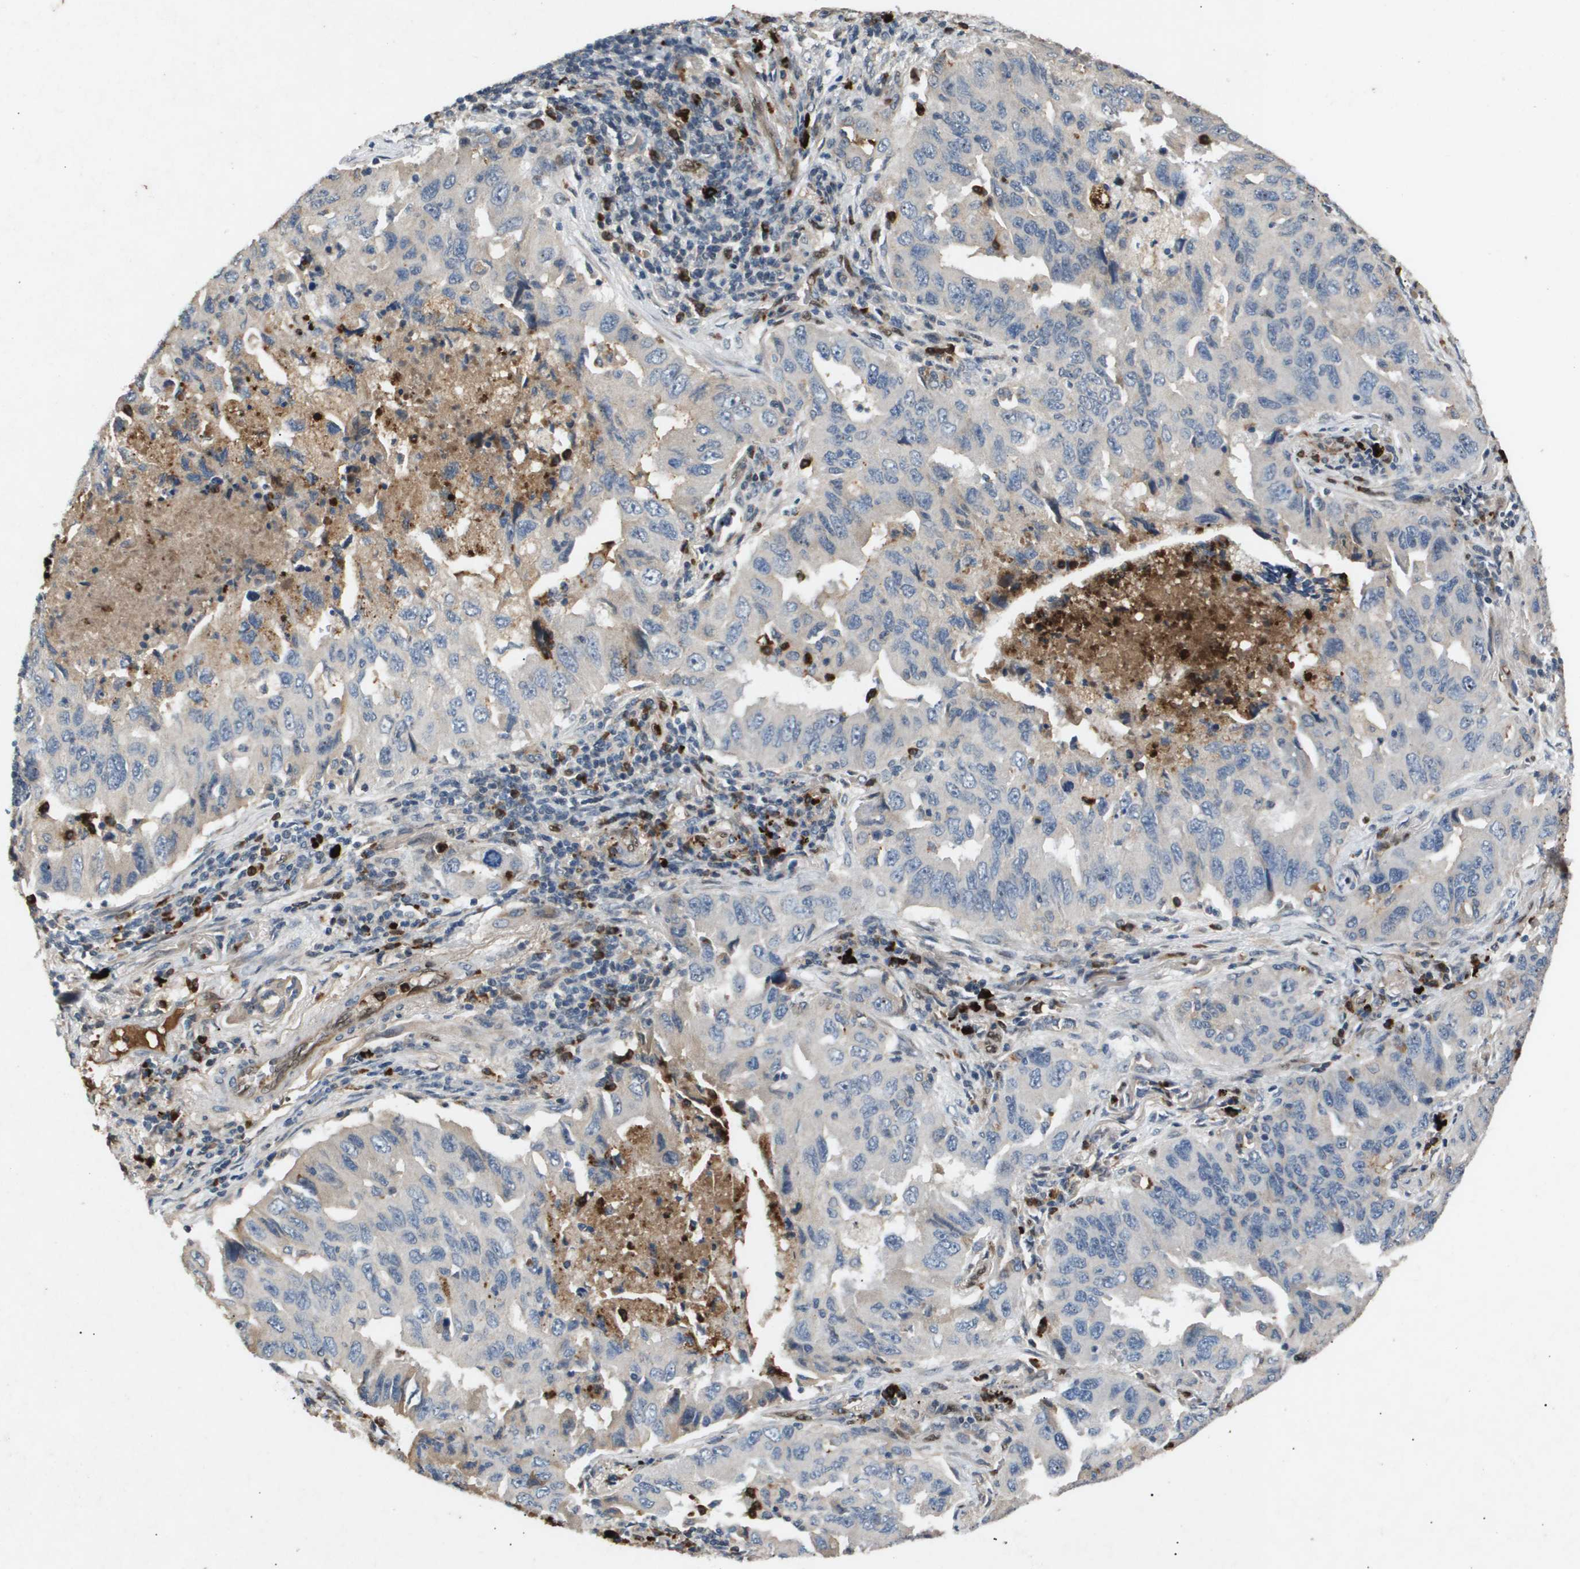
{"staining": {"intensity": "weak", "quantity": "<25%", "location": "cytoplasmic/membranous"}, "tissue": "lung cancer", "cell_type": "Tumor cells", "image_type": "cancer", "snomed": [{"axis": "morphology", "description": "Adenocarcinoma, NOS"}, {"axis": "topography", "description": "Lung"}], "caption": "Tumor cells show no significant positivity in lung cancer (adenocarcinoma).", "gene": "ERG", "patient": {"sex": "female", "age": 65}}